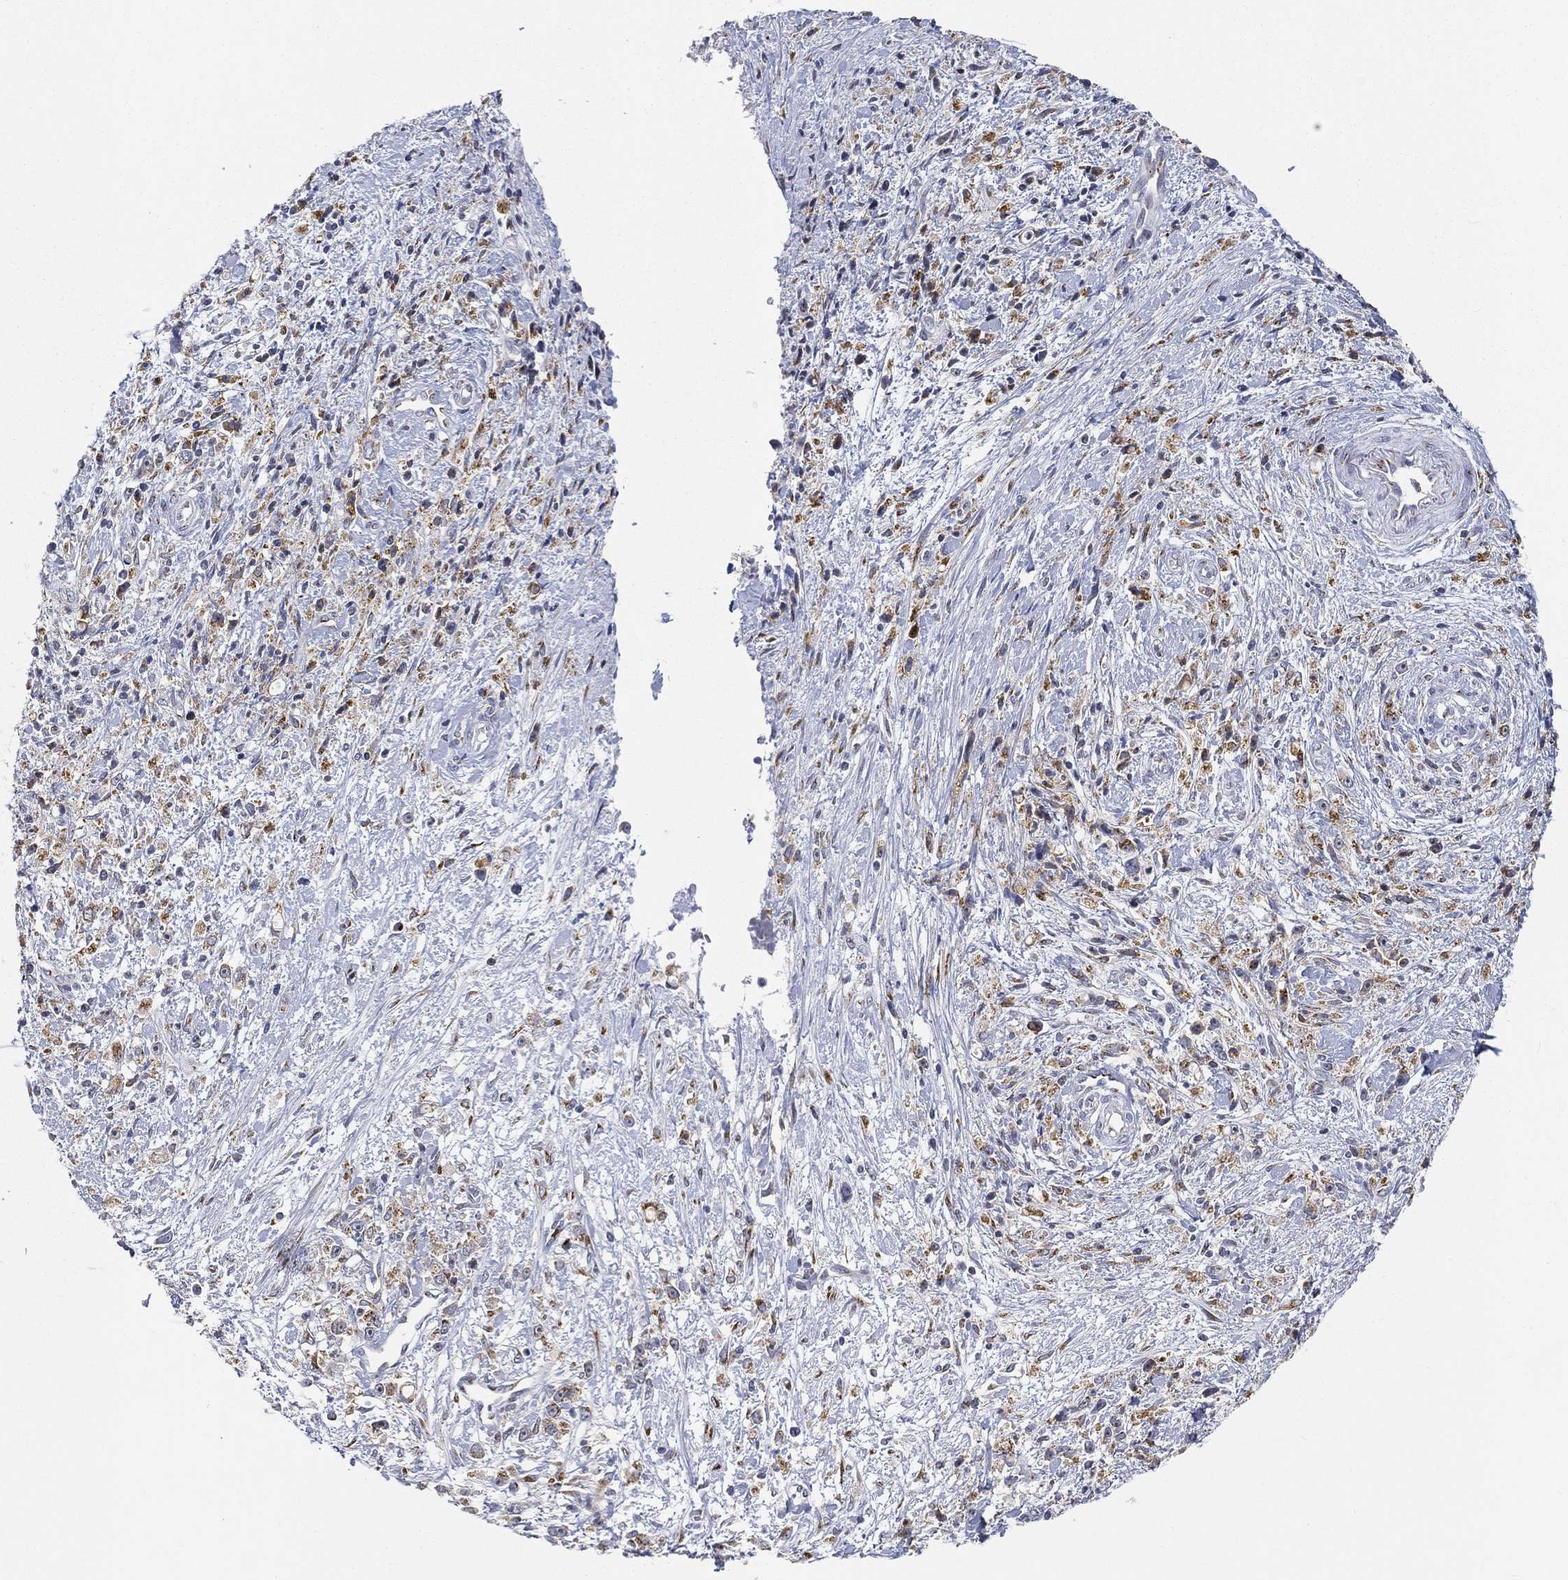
{"staining": {"intensity": "moderate", "quantity": "<25%", "location": "cytoplasmic/membranous"}, "tissue": "stomach cancer", "cell_type": "Tumor cells", "image_type": "cancer", "snomed": [{"axis": "morphology", "description": "Adenocarcinoma, NOS"}, {"axis": "topography", "description": "Stomach"}], "caption": "Immunohistochemistry (IHC) histopathology image of neoplastic tissue: stomach adenocarcinoma stained using IHC demonstrates low levels of moderate protein expression localized specifically in the cytoplasmic/membranous of tumor cells, appearing as a cytoplasmic/membranous brown color.", "gene": "TICAM1", "patient": {"sex": "female", "age": 59}}